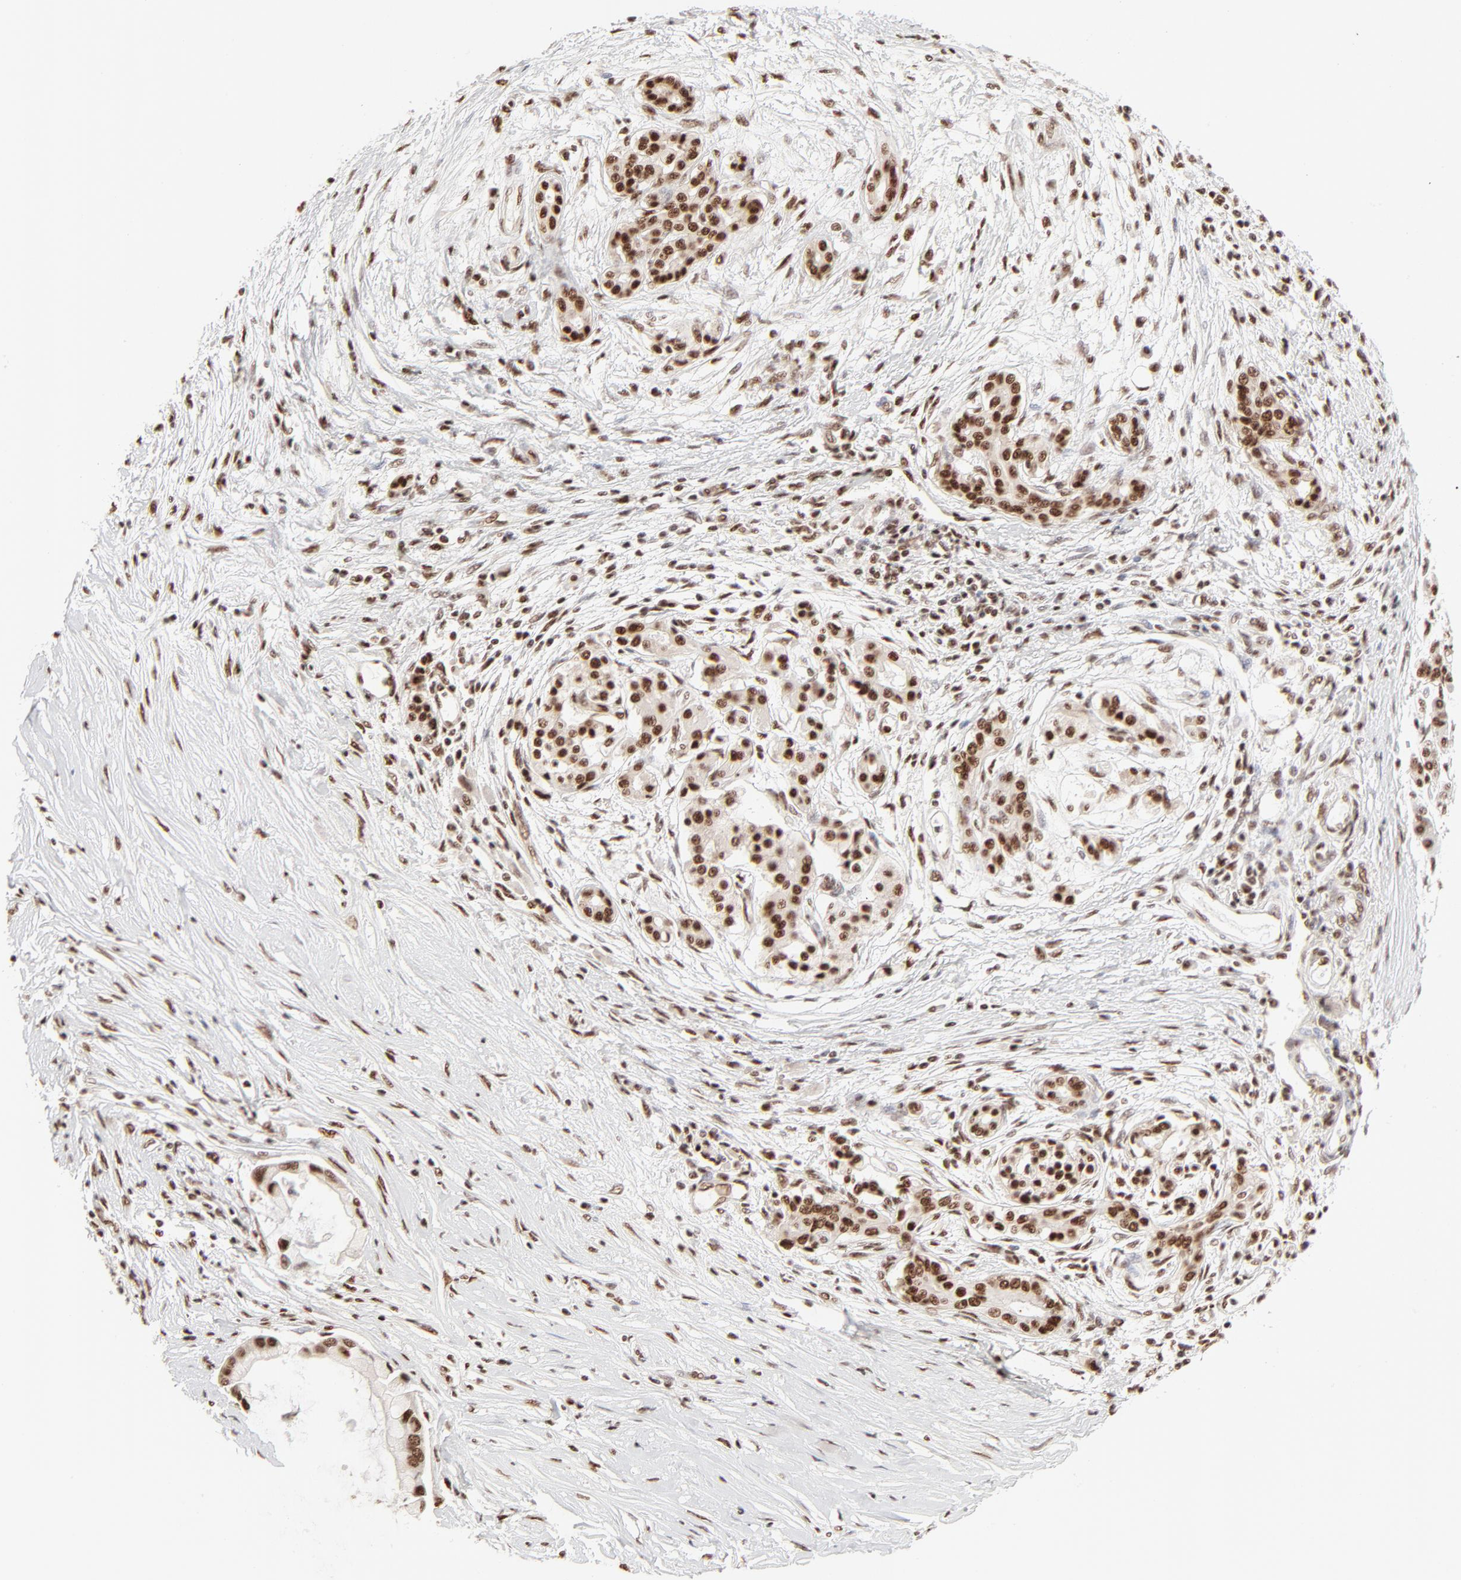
{"staining": {"intensity": "strong", "quantity": ">75%", "location": "nuclear"}, "tissue": "pancreatic cancer", "cell_type": "Tumor cells", "image_type": "cancer", "snomed": [{"axis": "morphology", "description": "Adenocarcinoma, NOS"}, {"axis": "topography", "description": "Pancreas"}], "caption": "Protein expression by immunohistochemistry demonstrates strong nuclear expression in about >75% of tumor cells in pancreatic adenocarcinoma. (Brightfield microscopy of DAB IHC at high magnification).", "gene": "TARDBP", "patient": {"sex": "female", "age": 59}}